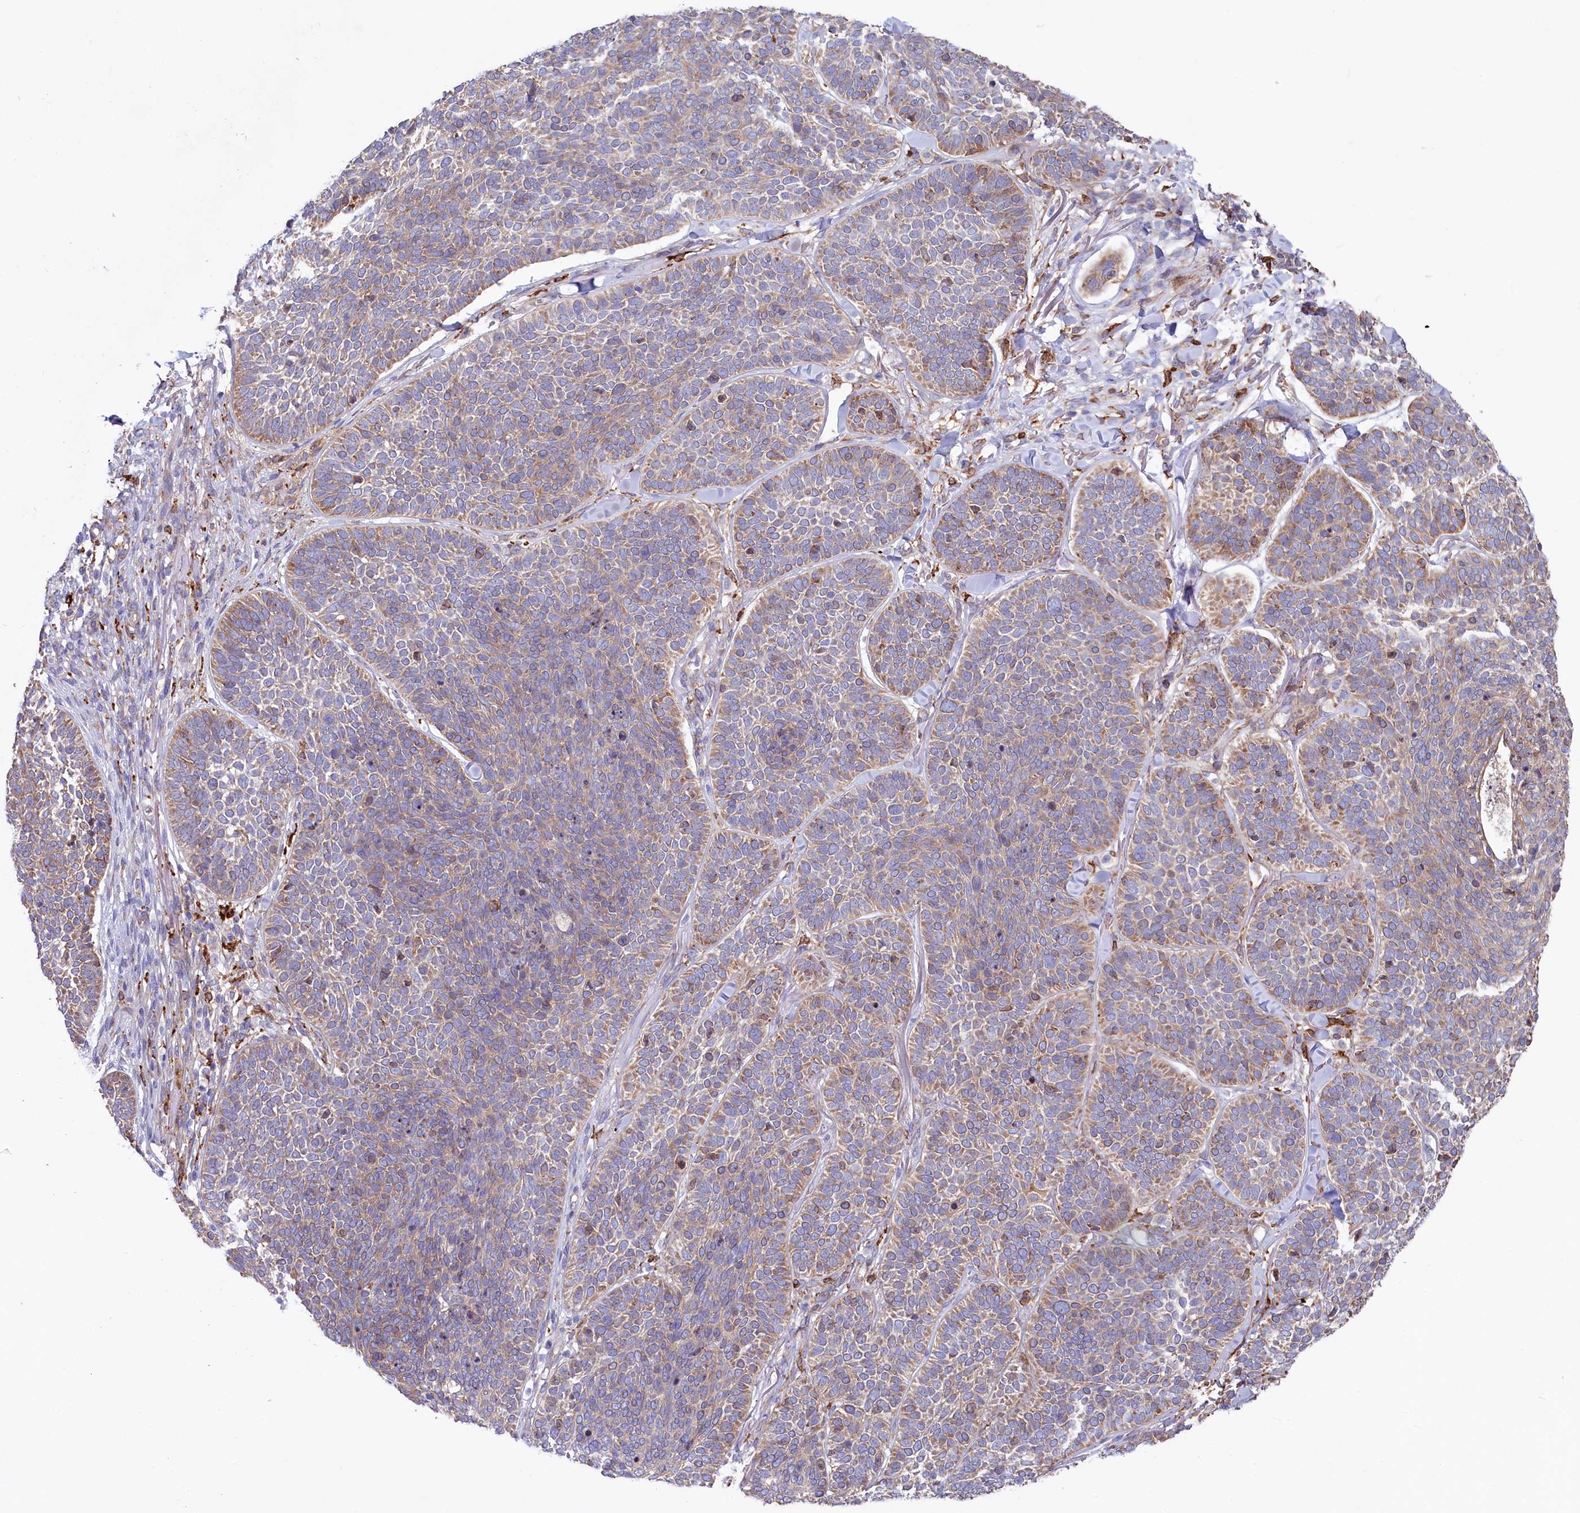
{"staining": {"intensity": "moderate", "quantity": ">75%", "location": "cytoplasmic/membranous"}, "tissue": "skin cancer", "cell_type": "Tumor cells", "image_type": "cancer", "snomed": [{"axis": "morphology", "description": "Basal cell carcinoma"}, {"axis": "topography", "description": "Skin"}], "caption": "Skin basal cell carcinoma stained for a protein reveals moderate cytoplasmic/membranous positivity in tumor cells.", "gene": "CHID1", "patient": {"sex": "male", "age": 85}}